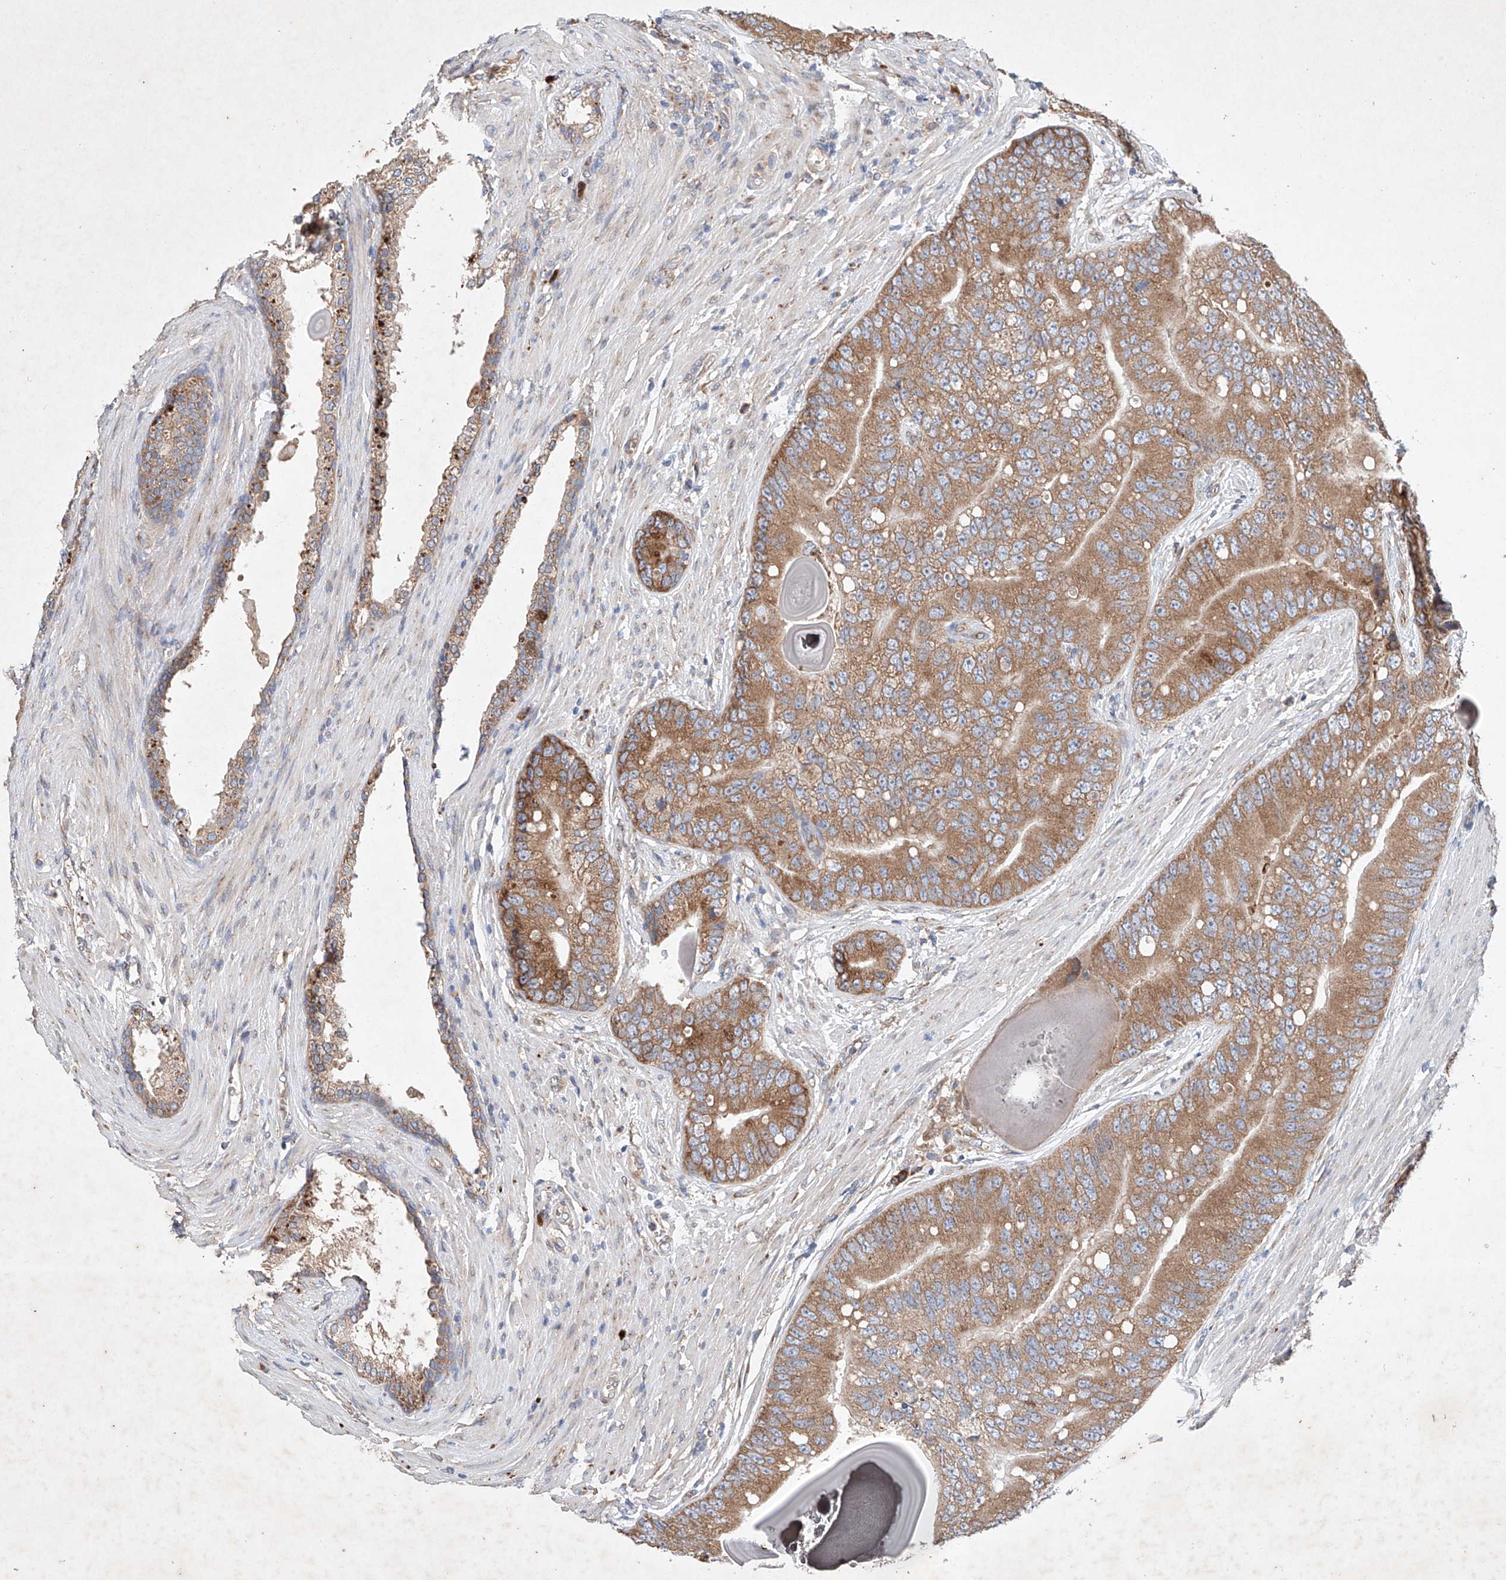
{"staining": {"intensity": "moderate", "quantity": ">75%", "location": "cytoplasmic/membranous"}, "tissue": "prostate cancer", "cell_type": "Tumor cells", "image_type": "cancer", "snomed": [{"axis": "morphology", "description": "Adenocarcinoma, High grade"}, {"axis": "topography", "description": "Prostate"}], "caption": "Human prostate adenocarcinoma (high-grade) stained with a brown dye exhibits moderate cytoplasmic/membranous positive staining in about >75% of tumor cells.", "gene": "FASTK", "patient": {"sex": "male", "age": 70}}